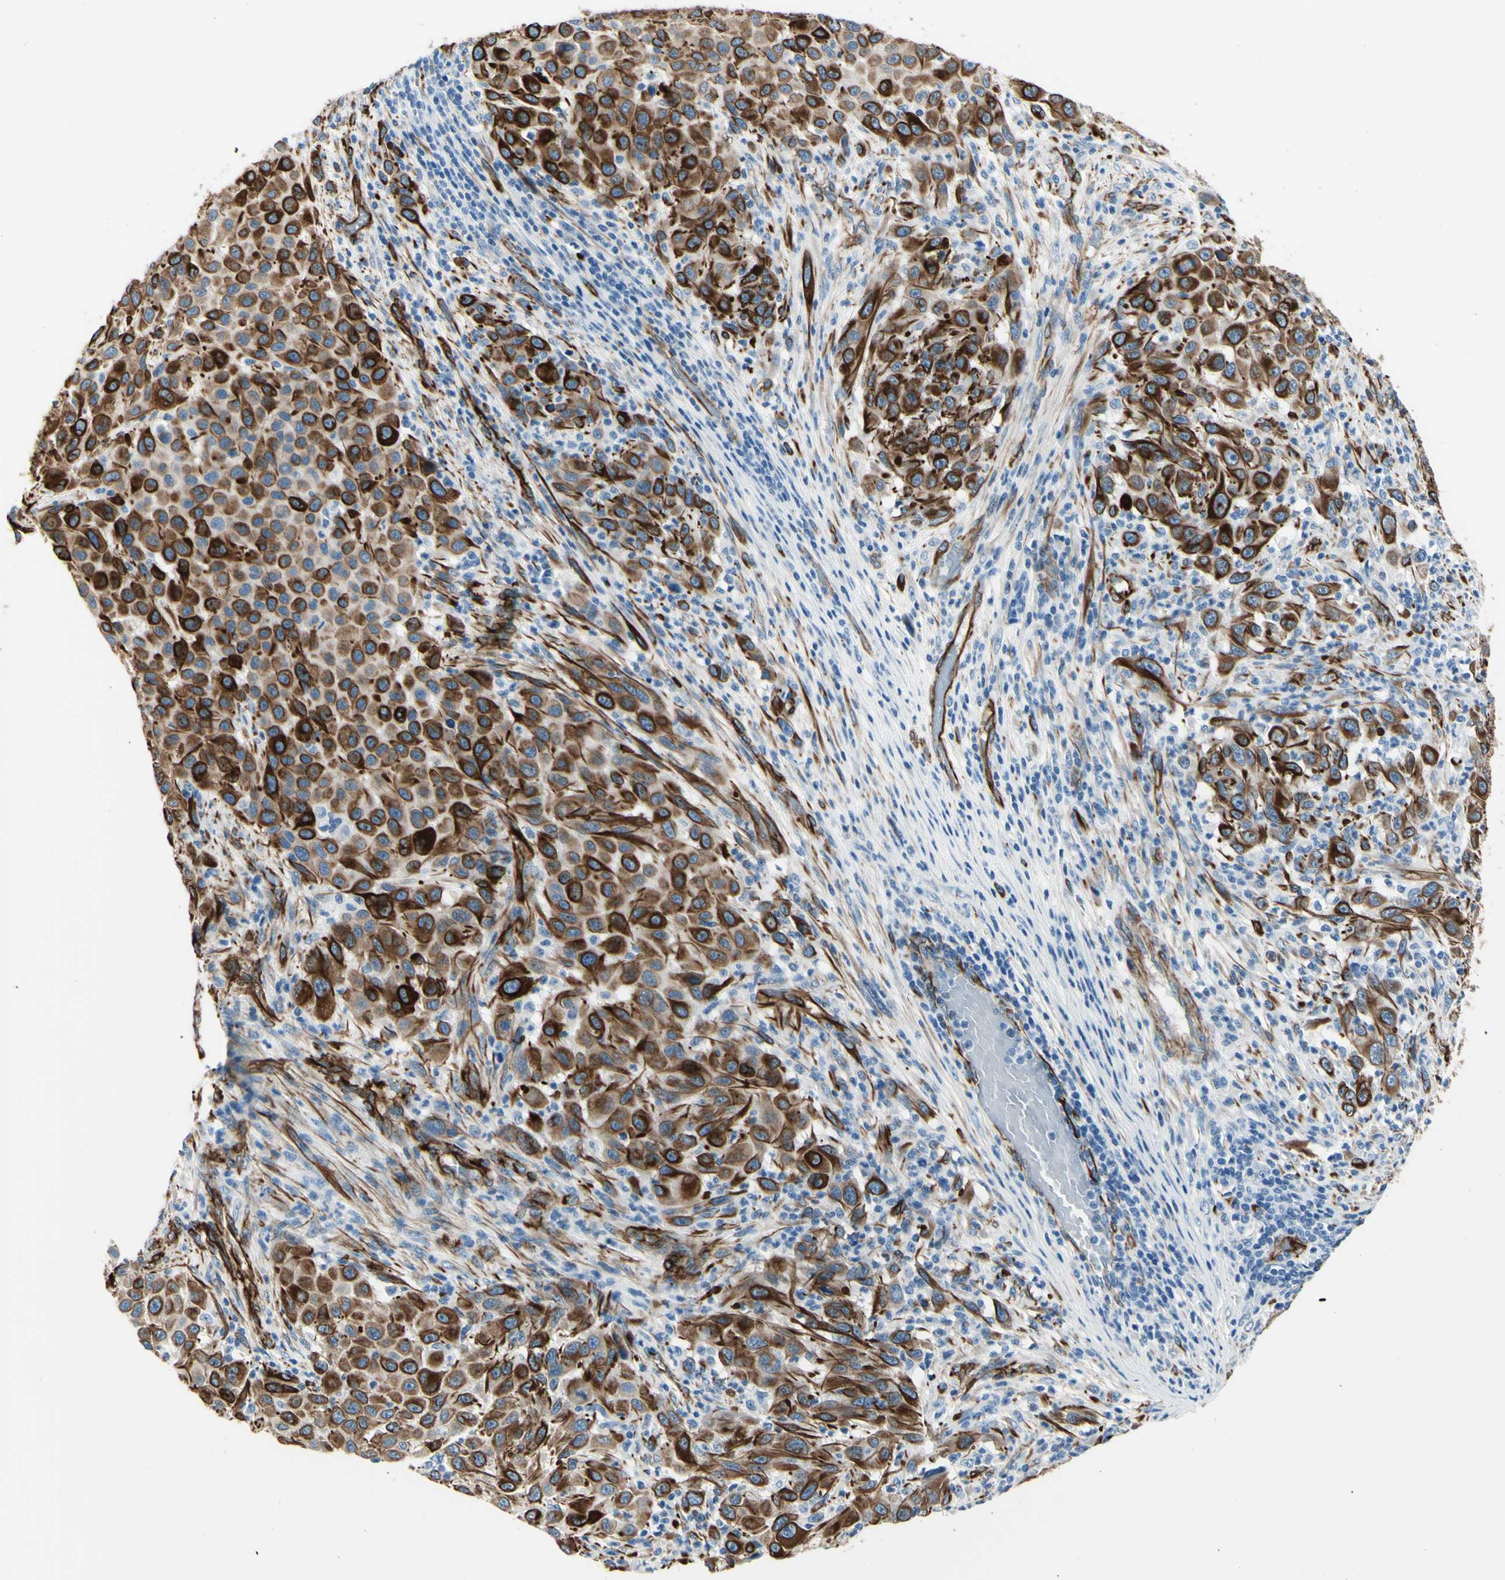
{"staining": {"intensity": "strong", "quantity": ">75%", "location": "cytoplasmic/membranous"}, "tissue": "melanoma", "cell_type": "Tumor cells", "image_type": "cancer", "snomed": [{"axis": "morphology", "description": "Malignant melanoma, Metastatic site"}, {"axis": "topography", "description": "Lymph node"}], "caption": "Immunohistochemical staining of human melanoma reveals high levels of strong cytoplasmic/membranous protein staining in approximately >75% of tumor cells.", "gene": "PTH2R", "patient": {"sex": "male", "age": 61}}